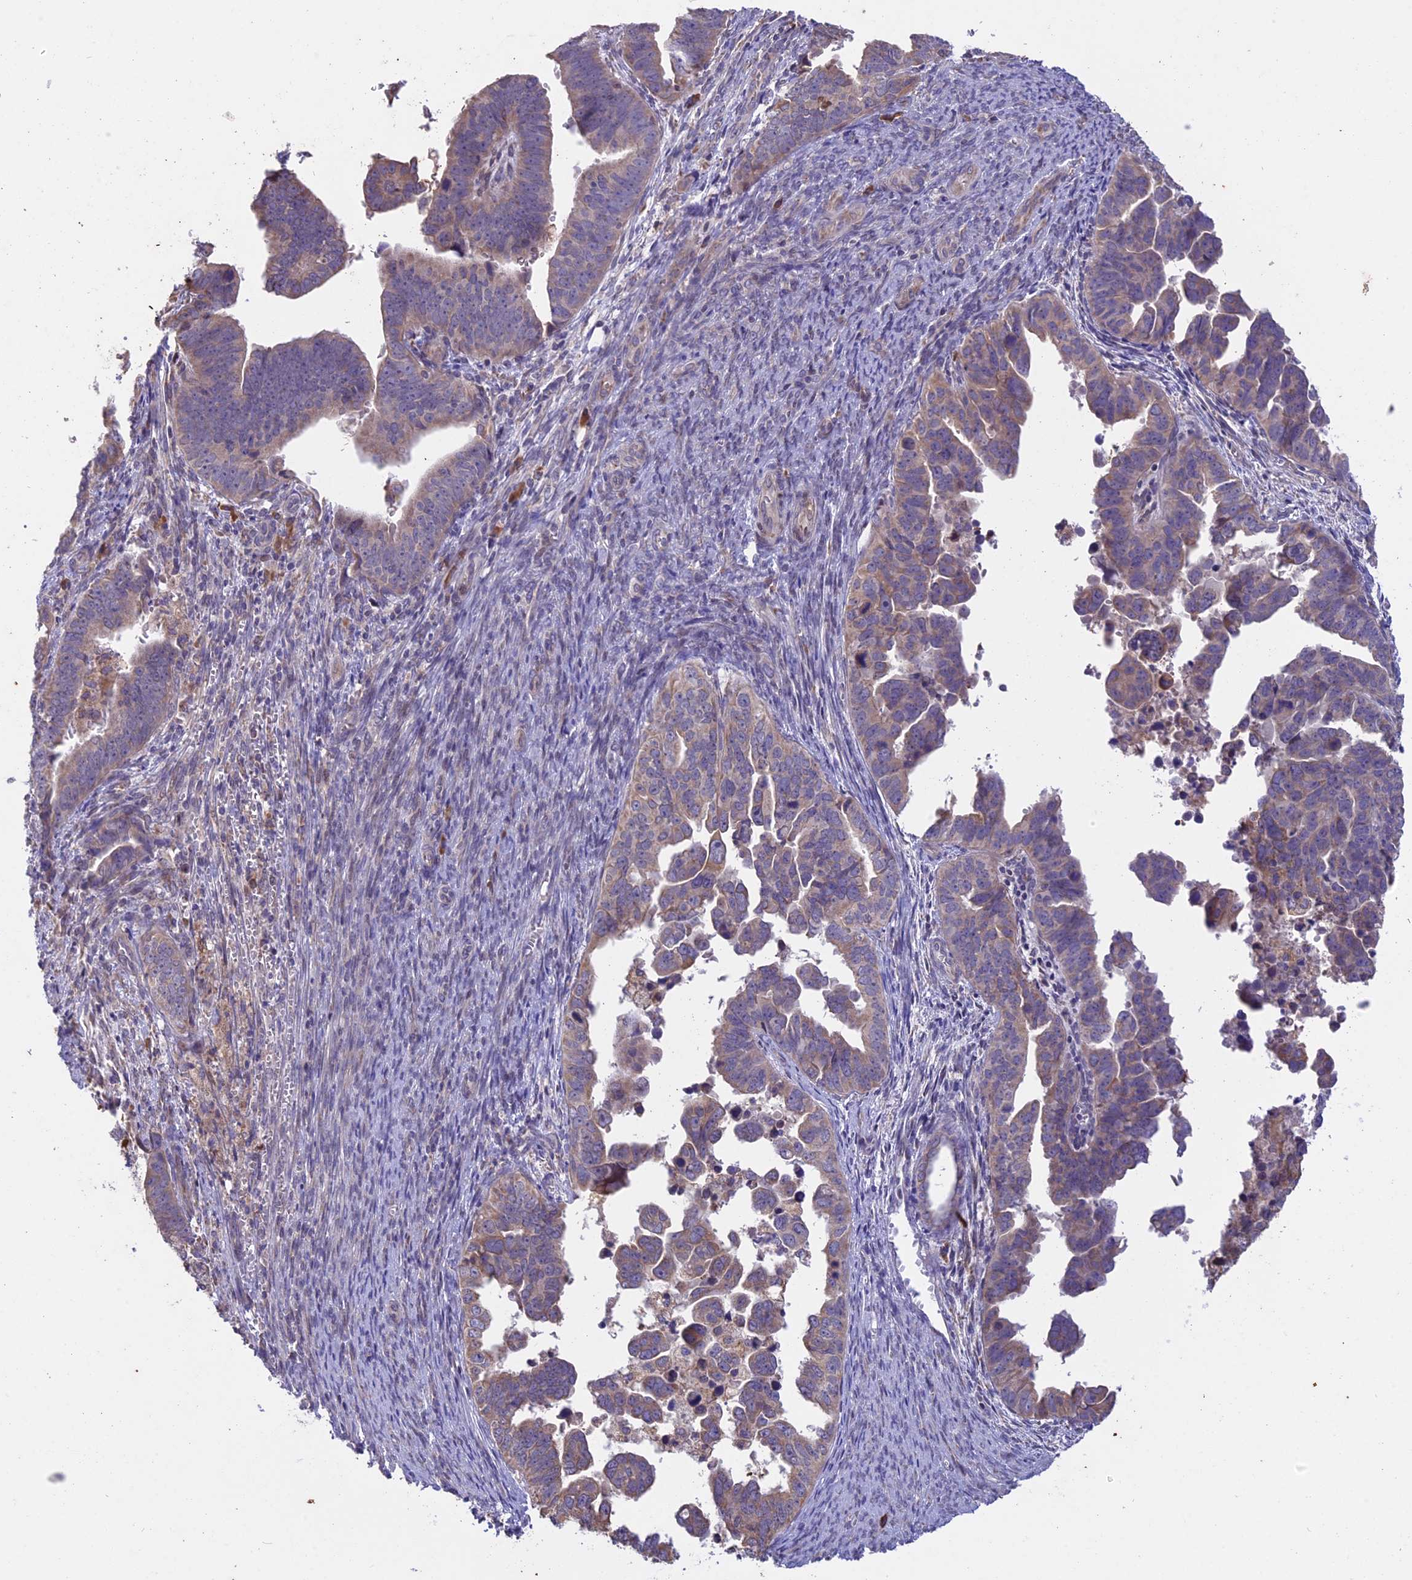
{"staining": {"intensity": "weak", "quantity": "<25%", "location": "cytoplasmic/membranous"}, "tissue": "endometrial cancer", "cell_type": "Tumor cells", "image_type": "cancer", "snomed": [{"axis": "morphology", "description": "Adenocarcinoma, NOS"}, {"axis": "topography", "description": "Endometrium"}], "caption": "There is no significant expression in tumor cells of endometrial cancer (adenocarcinoma).", "gene": "DMRTA2", "patient": {"sex": "female", "age": 75}}